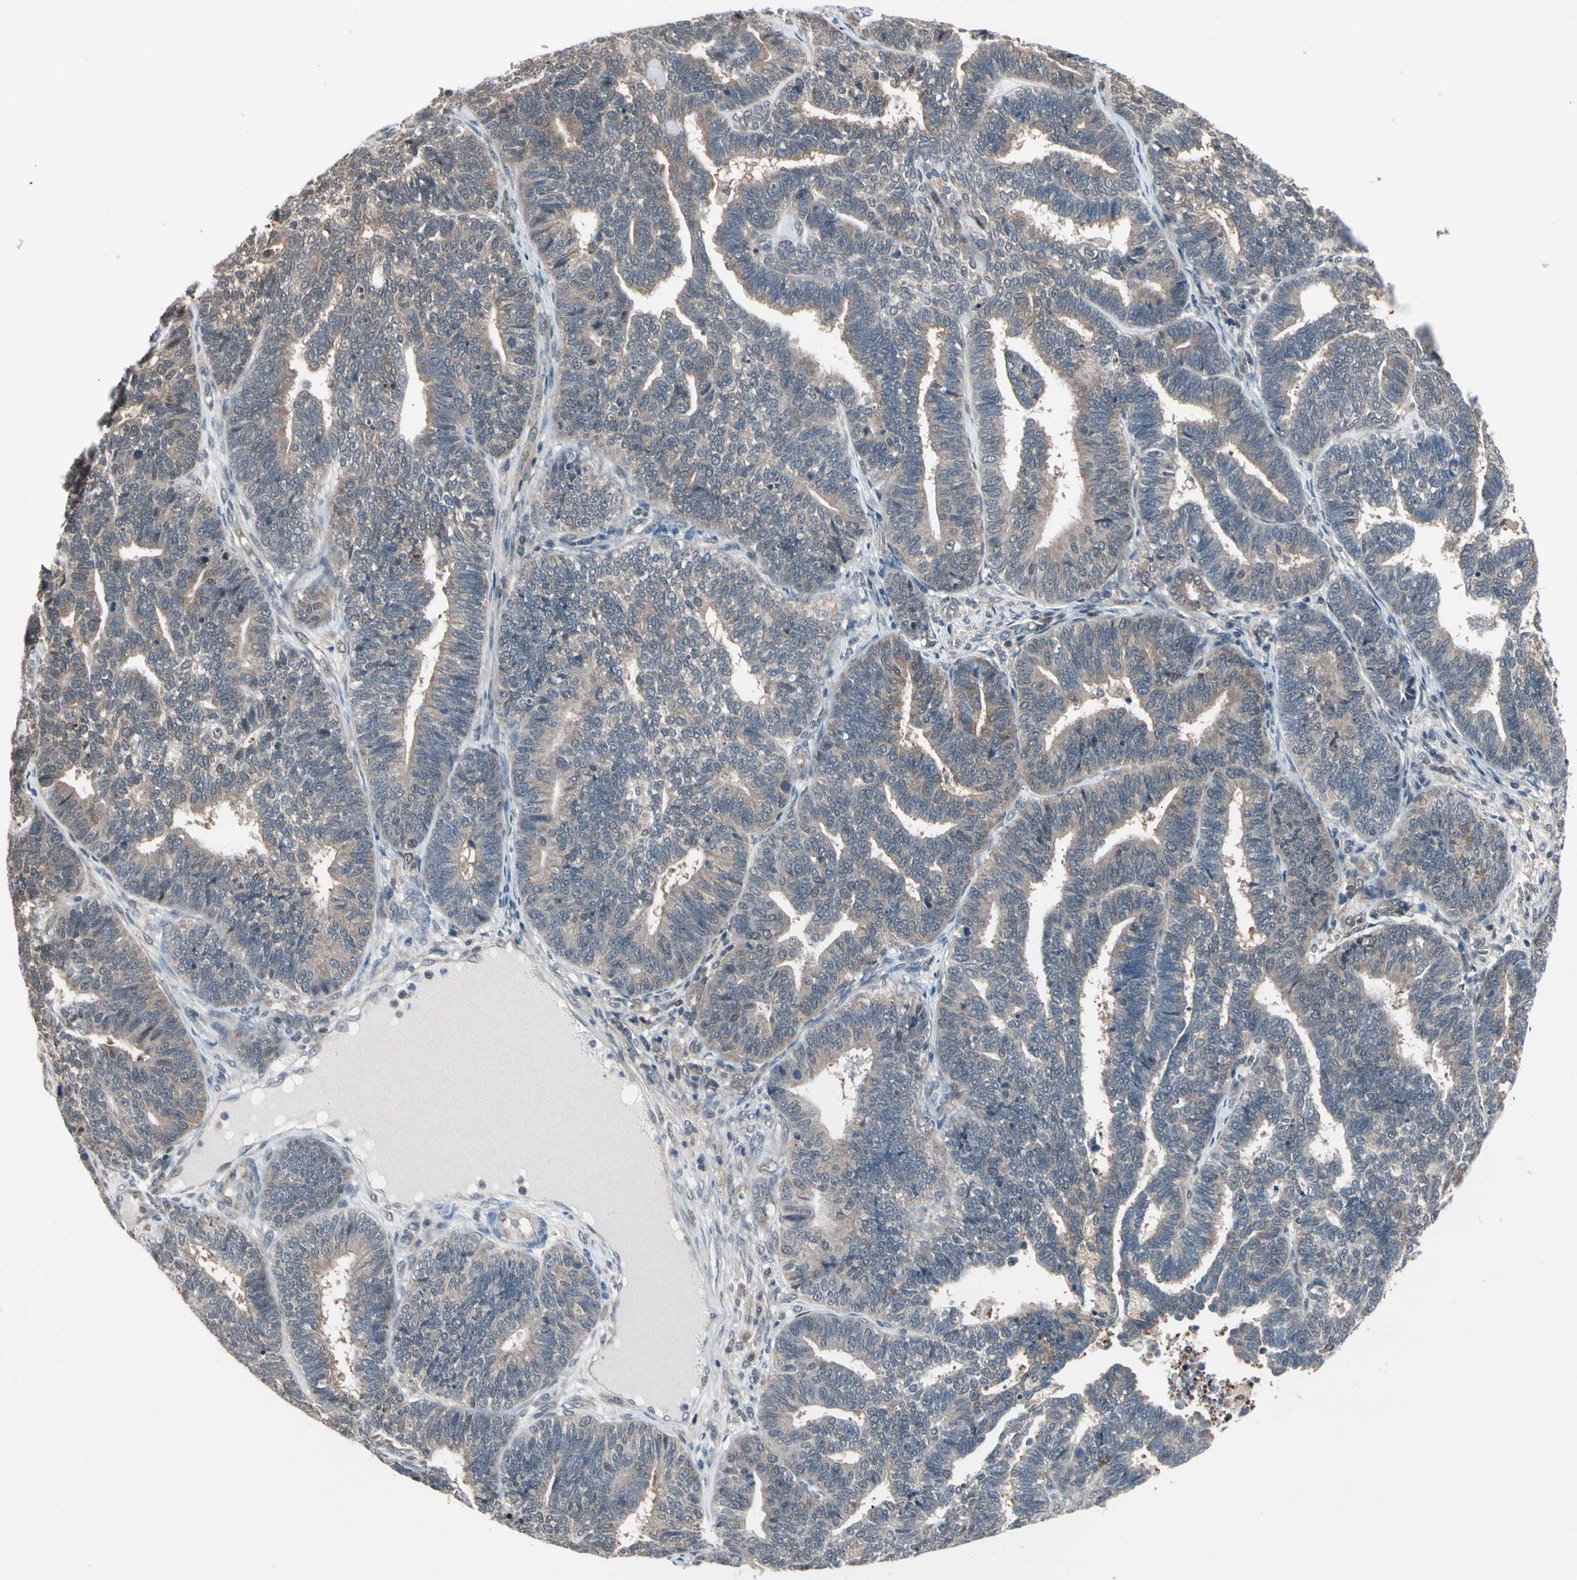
{"staining": {"intensity": "weak", "quantity": ">75%", "location": "cytoplasmic/membranous"}, "tissue": "endometrial cancer", "cell_type": "Tumor cells", "image_type": "cancer", "snomed": [{"axis": "morphology", "description": "Adenocarcinoma, NOS"}, {"axis": "topography", "description": "Endometrium"}], "caption": "Immunohistochemistry (IHC) of human endometrial adenocarcinoma shows low levels of weak cytoplasmic/membranous staining in about >75% of tumor cells. (DAB = brown stain, brightfield microscopy at high magnification).", "gene": "PSMA2", "patient": {"sex": "female", "age": 70}}